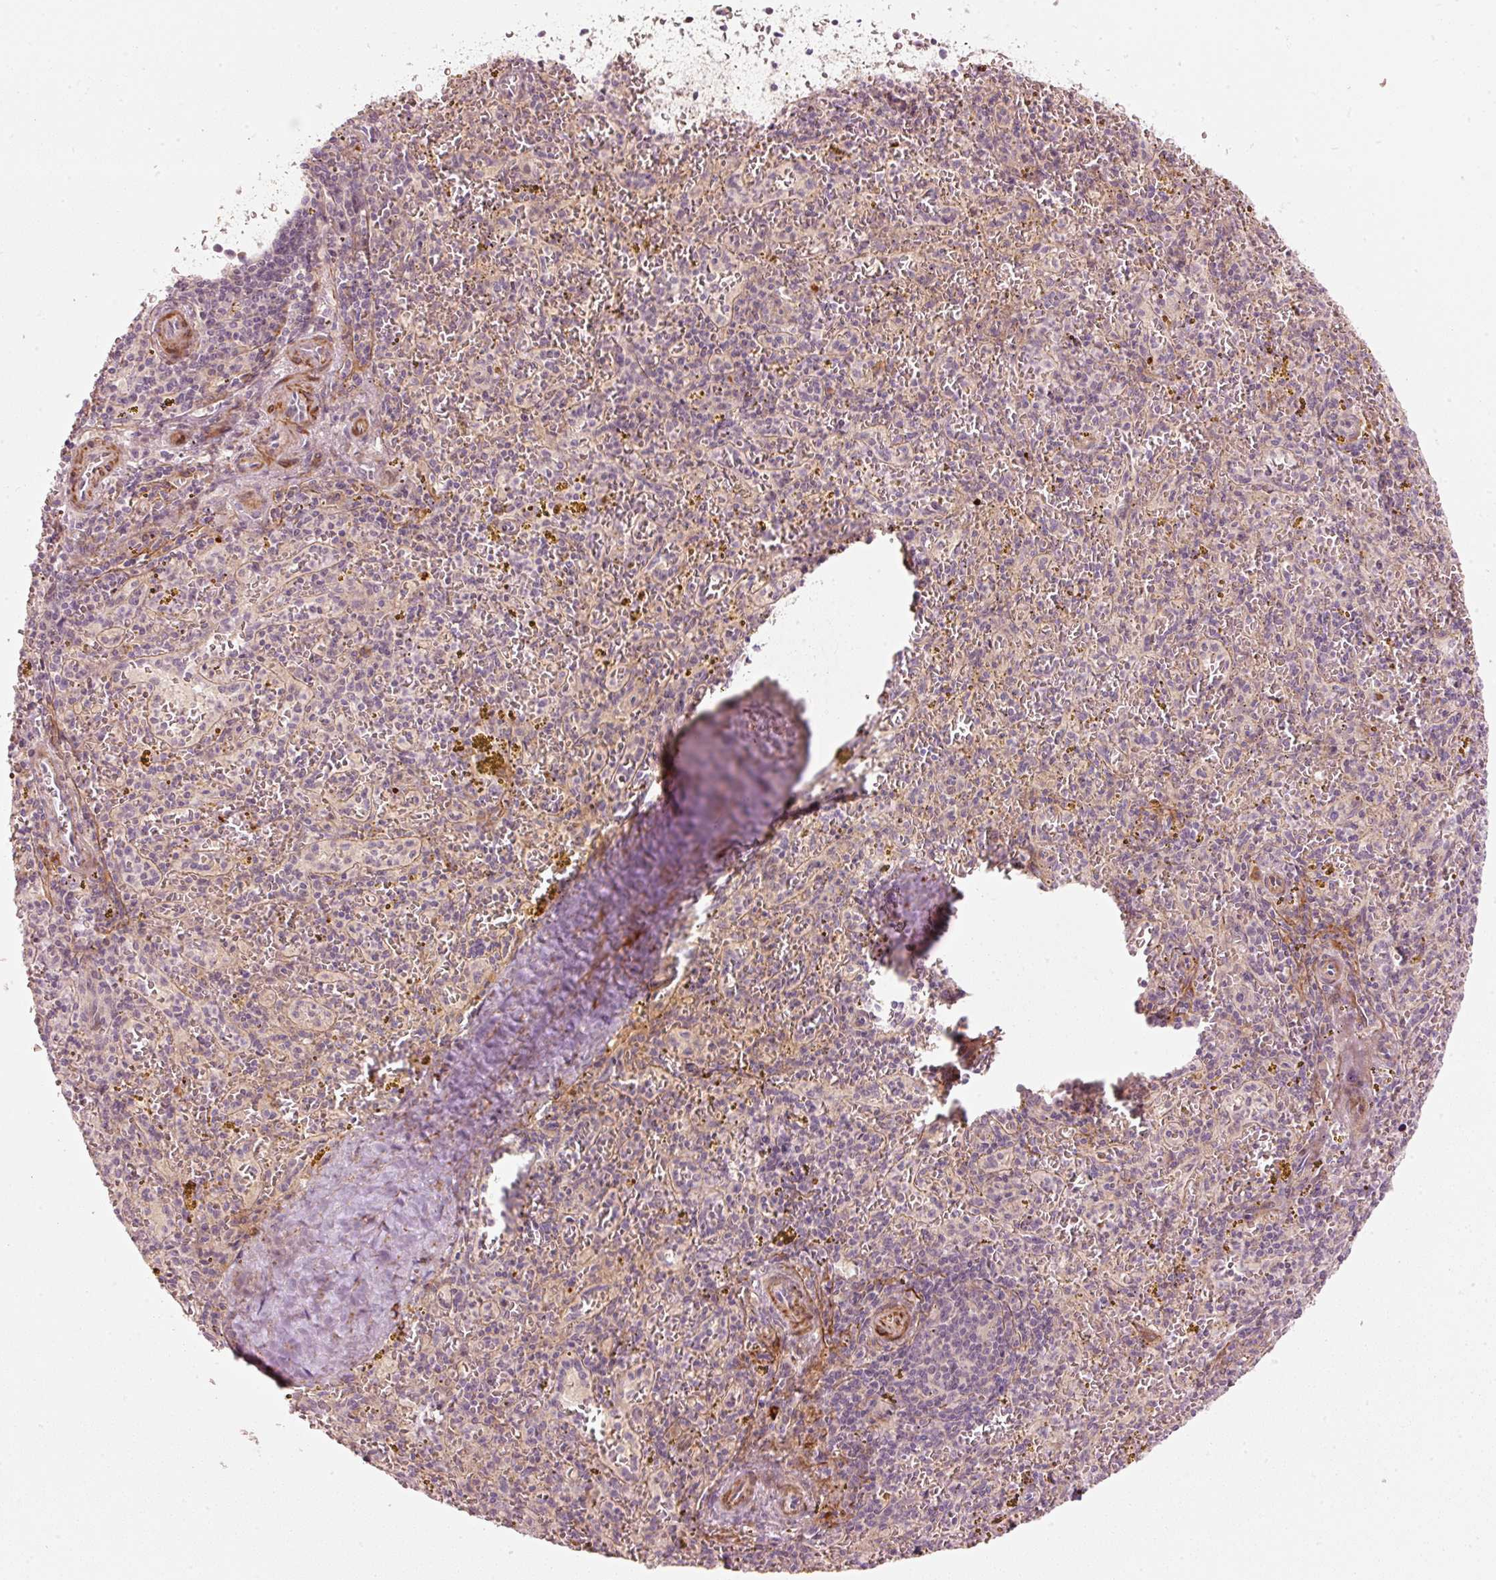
{"staining": {"intensity": "negative", "quantity": "none", "location": "none"}, "tissue": "spleen", "cell_type": "Cells in red pulp", "image_type": "normal", "snomed": [{"axis": "morphology", "description": "Normal tissue, NOS"}, {"axis": "topography", "description": "Spleen"}], "caption": "The micrograph shows no staining of cells in red pulp in benign spleen.", "gene": "KCNQ1", "patient": {"sex": "male", "age": 57}}